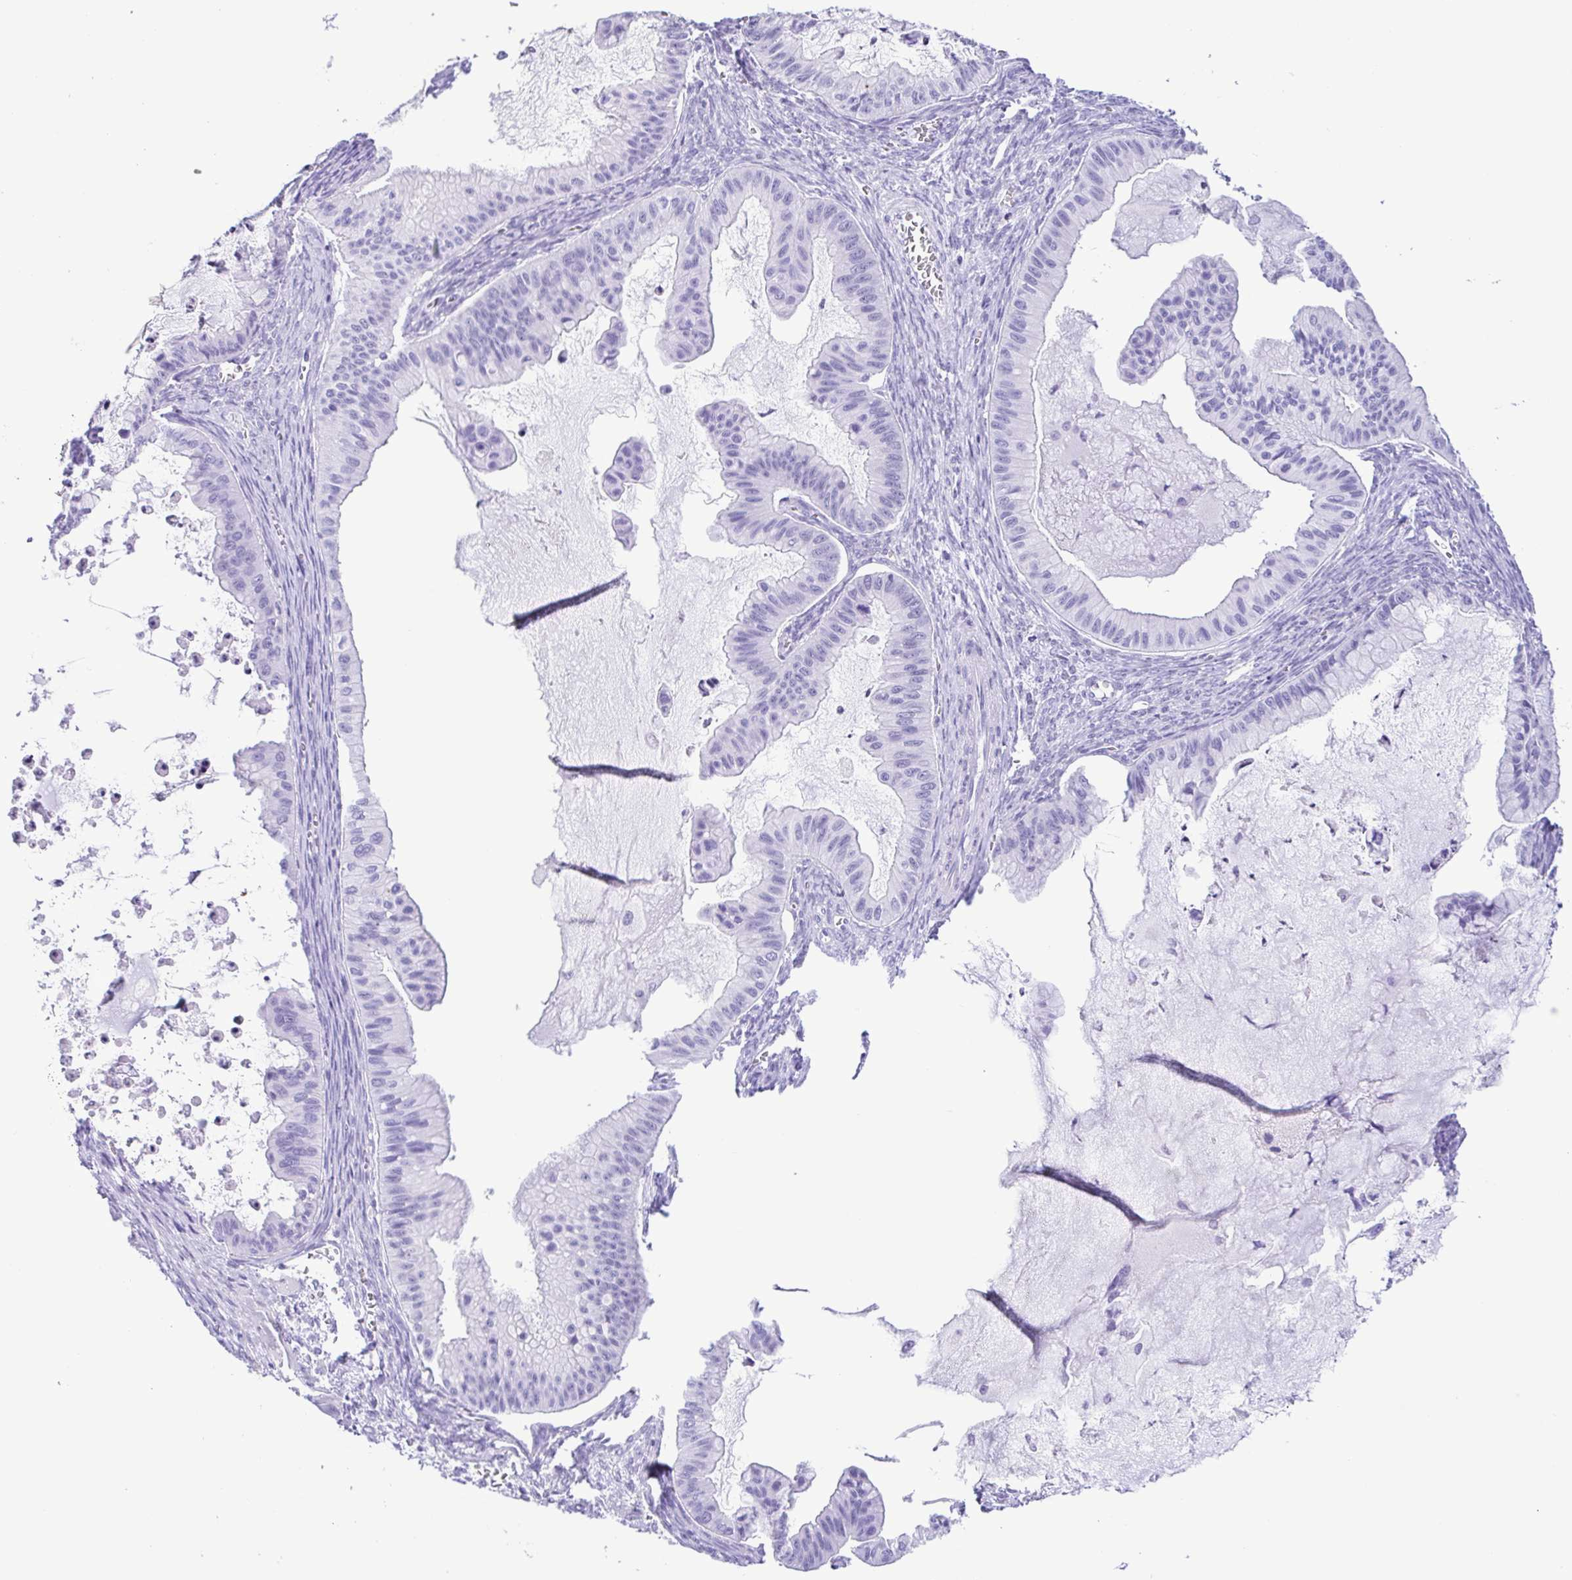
{"staining": {"intensity": "negative", "quantity": "none", "location": "none"}, "tissue": "ovarian cancer", "cell_type": "Tumor cells", "image_type": "cancer", "snomed": [{"axis": "morphology", "description": "Cystadenocarcinoma, mucinous, NOS"}, {"axis": "topography", "description": "Ovary"}], "caption": "An immunohistochemistry histopathology image of ovarian mucinous cystadenocarcinoma is shown. There is no staining in tumor cells of ovarian mucinous cystadenocarcinoma.", "gene": "ERP27", "patient": {"sex": "female", "age": 72}}